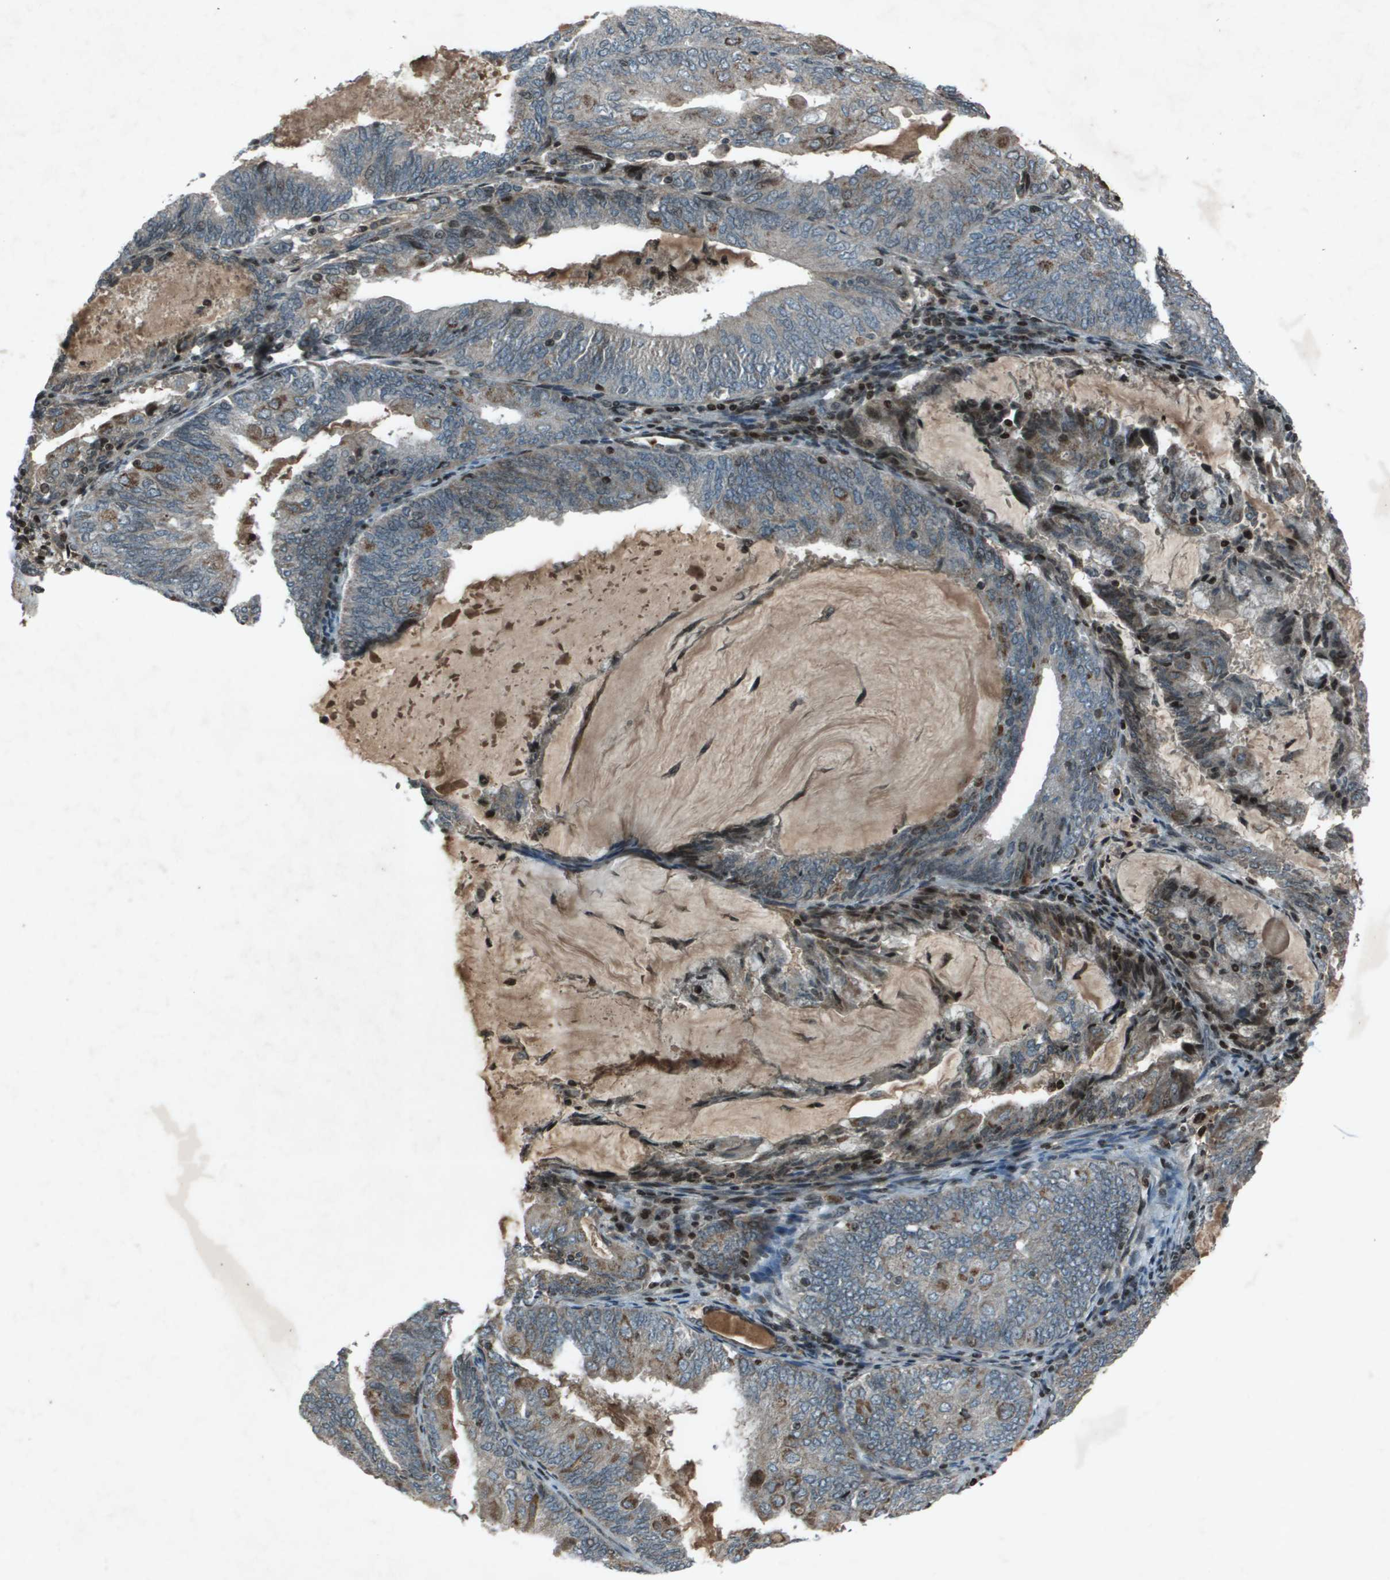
{"staining": {"intensity": "weak", "quantity": "<25%", "location": "cytoplasmic/membranous"}, "tissue": "endometrial cancer", "cell_type": "Tumor cells", "image_type": "cancer", "snomed": [{"axis": "morphology", "description": "Adenocarcinoma, NOS"}, {"axis": "topography", "description": "Endometrium"}], "caption": "High magnification brightfield microscopy of endometrial cancer (adenocarcinoma) stained with DAB (3,3'-diaminobenzidine) (brown) and counterstained with hematoxylin (blue): tumor cells show no significant positivity.", "gene": "CXCL12", "patient": {"sex": "female", "age": 81}}